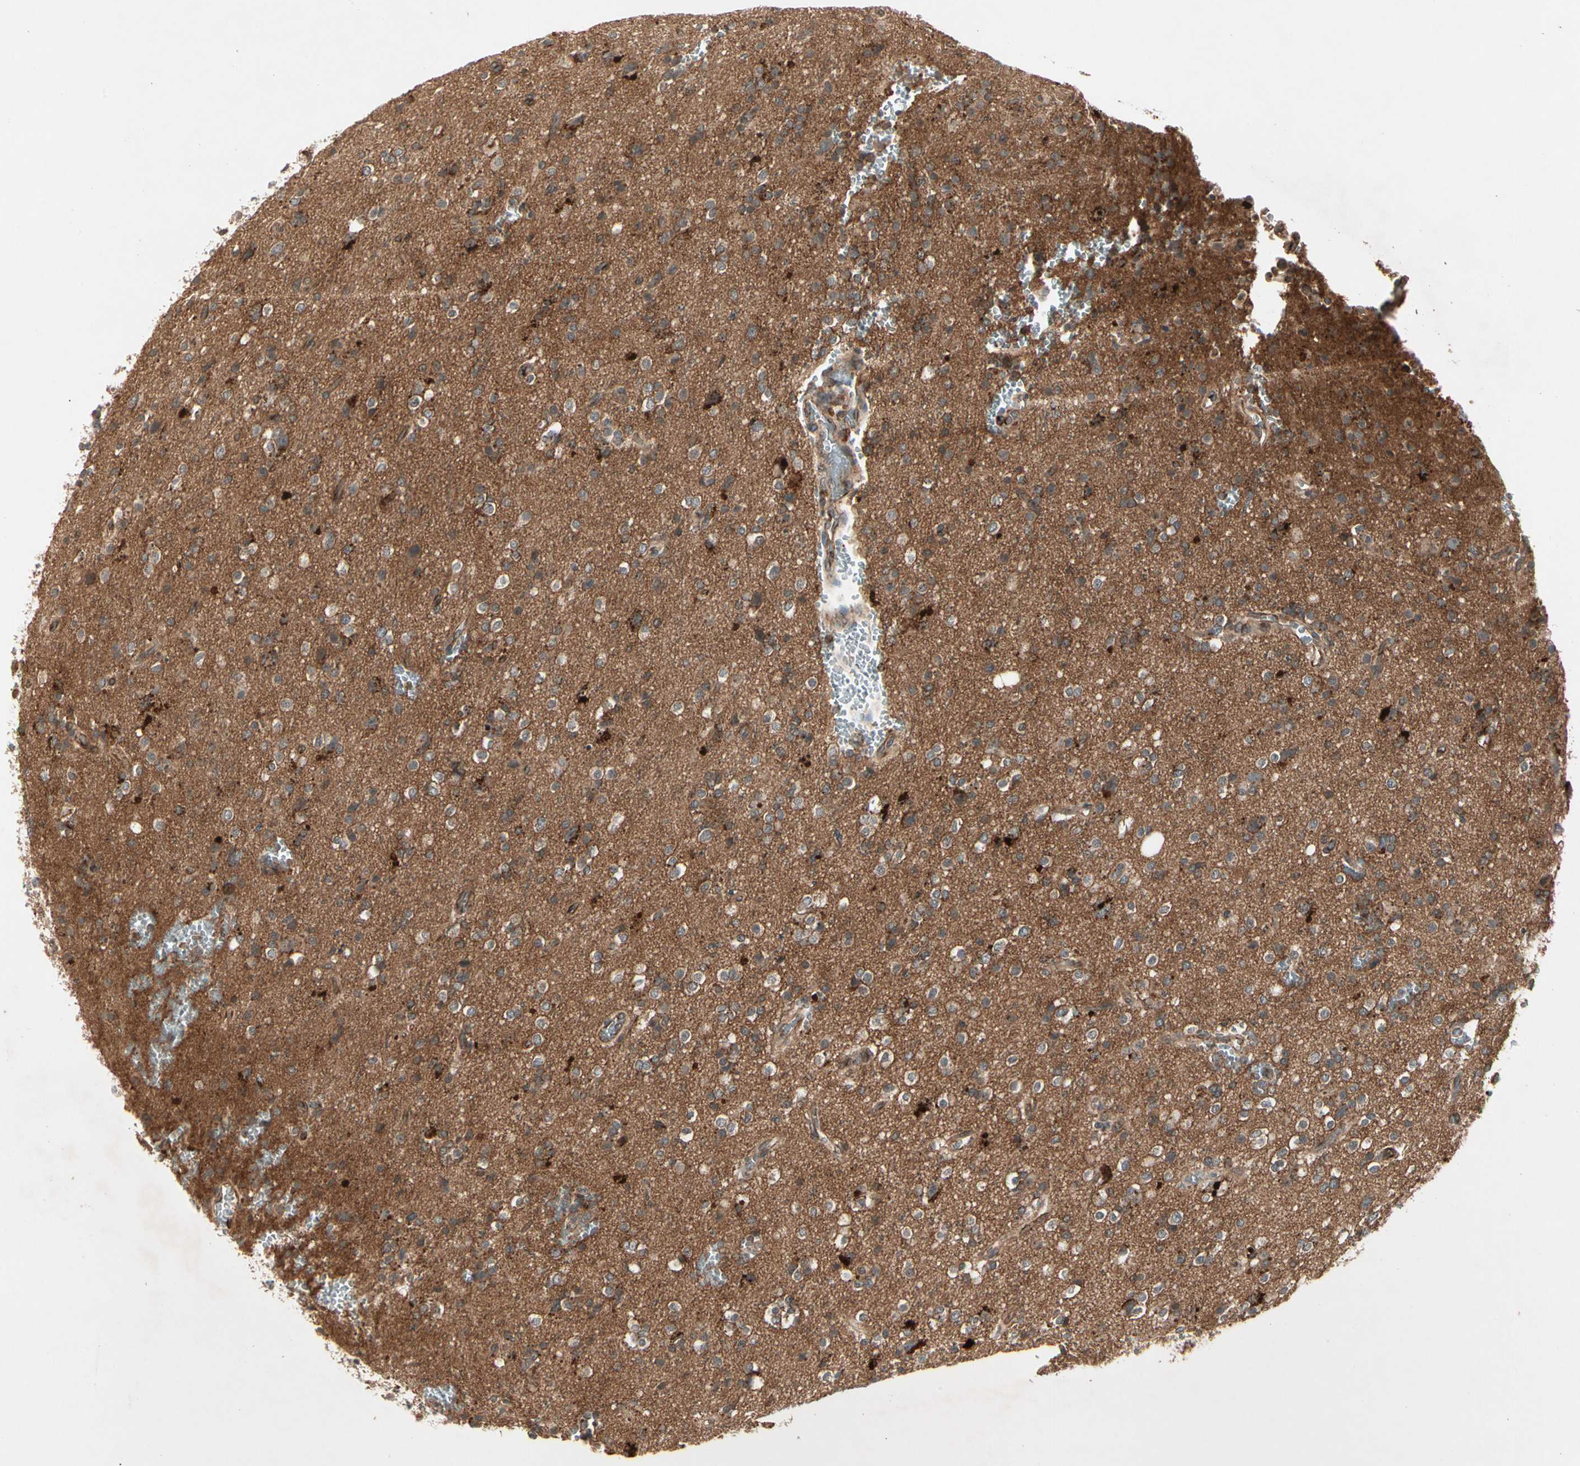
{"staining": {"intensity": "strong", "quantity": "<25%", "location": "cytoplasmic/membranous"}, "tissue": "glioma", "cell_type": "Tumor cells", "image_type": "cancer", "snomed": [{"axis": "morphology", "description": "Glioma, malignant, High grade"}, {"axis": "topography", "description": "Brain"}], "caption": "Immunohistochemistry (IHC) histopathology image of neoplastic tissue: glioma stained using IHC demonstrates medium levels of strong protein expression localized specifically in the cytoplasmic/membranous of tumor cells, appearing as a cytoplasmic/membranous brown color.", "gene": "FLOT1", "patient": {"sex": "male", "age": 47}}